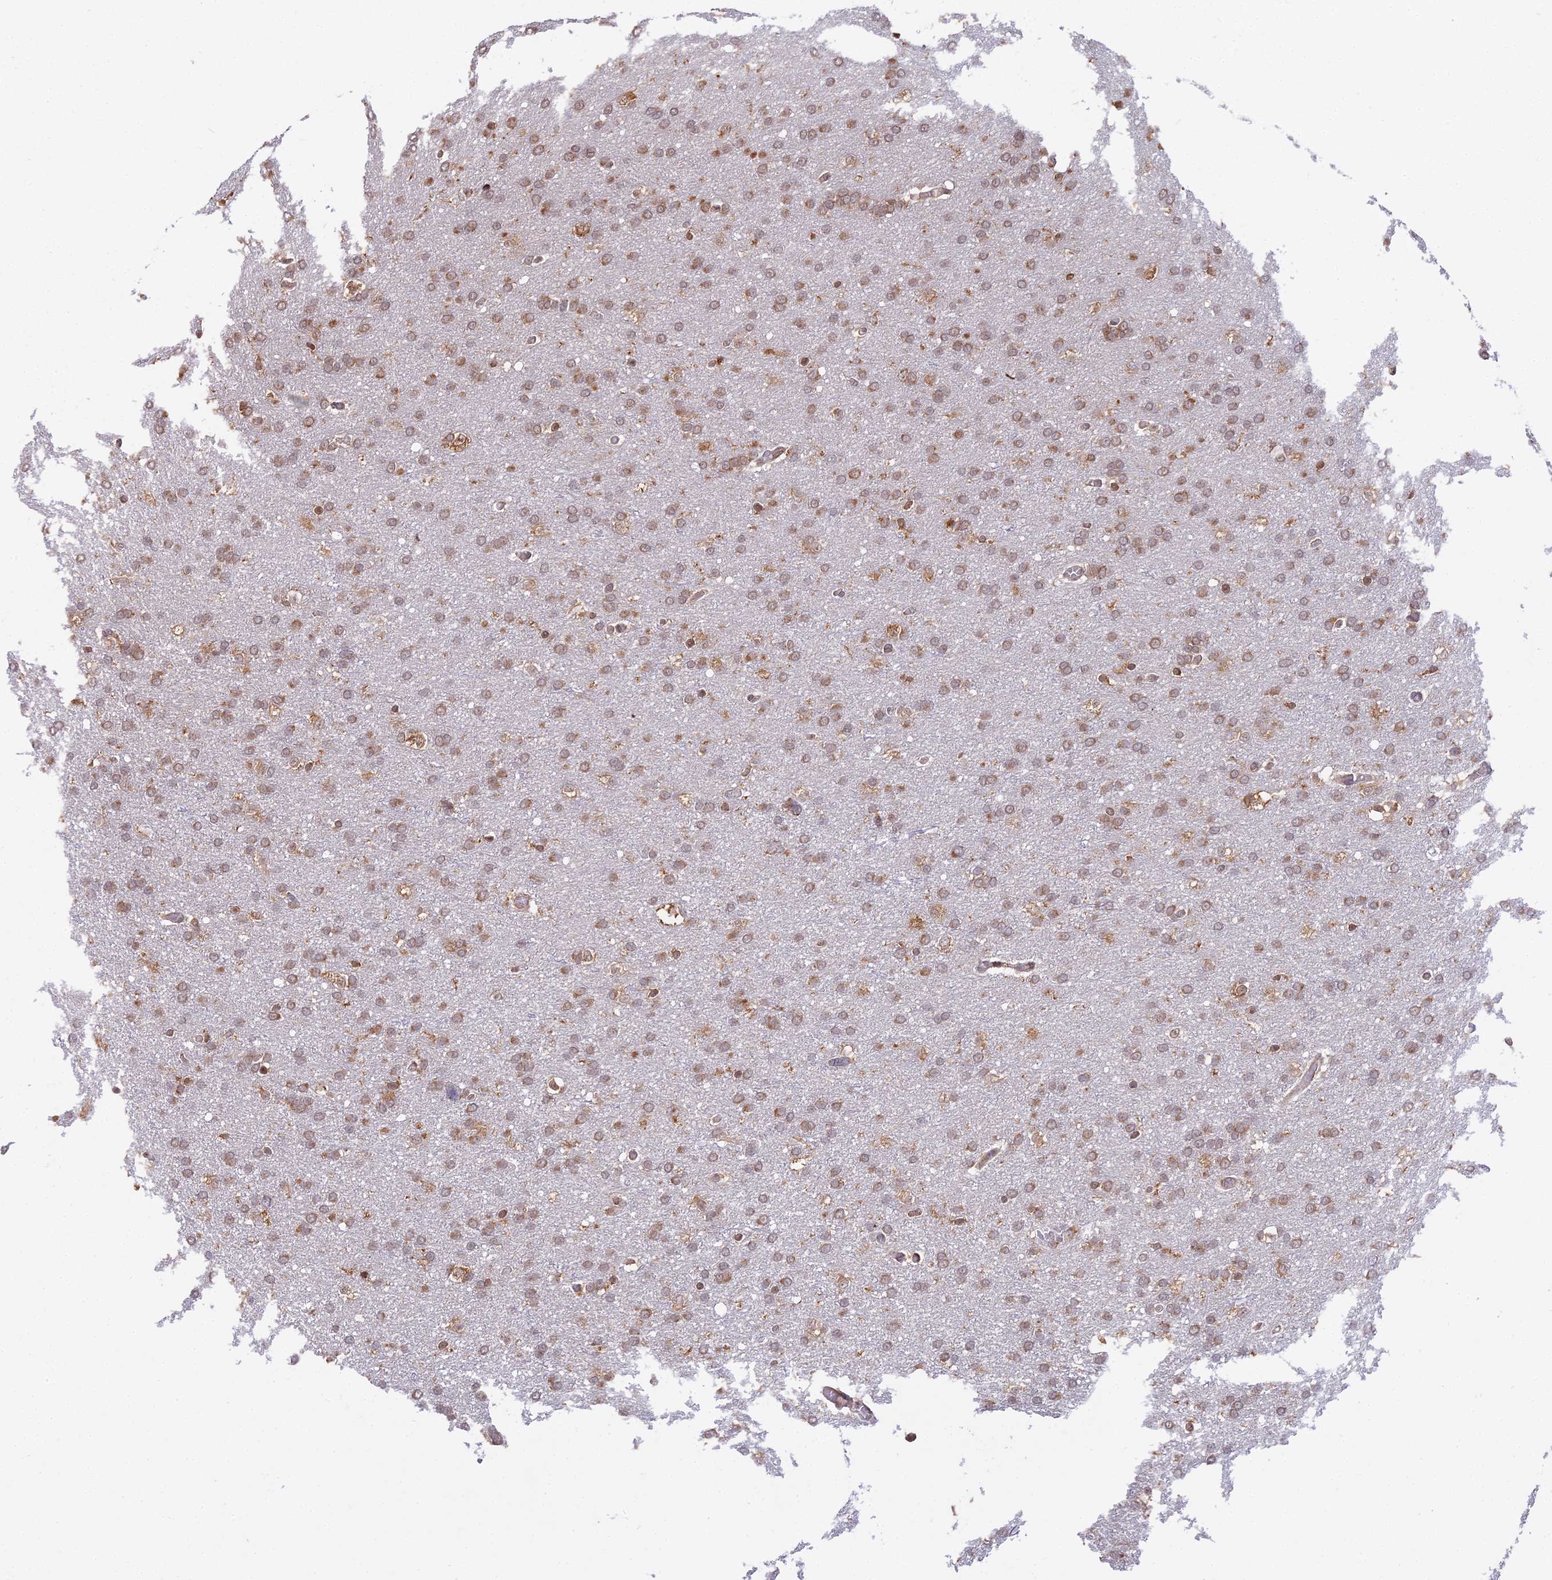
{"staining": {"intensity": "moderate", "quantity": ">75%", "location": "cytoplasmic/membranous"}, "tissue": "glioma", "cell_type": "Tumor cells", "image_type": "cancer", "snomed": [{"axis": "morphology", "description": "Glioma, malignant, High grade"}, {"axis": "topography", "description": "Cerebral cortex"}], "caption": "Immunohistochemistry image of neoplastic tissue: malignant glioma (high-grade) stained using immunohistochemistry demonstrates medium levels of moderate protein expression localized specifically in the cytoplasmic/membranous of tumor cells, appearing as a cytoplasmic/membranous brown color.", "gene": "RPL26", "patient": {"sex": "female", "age": 36}}